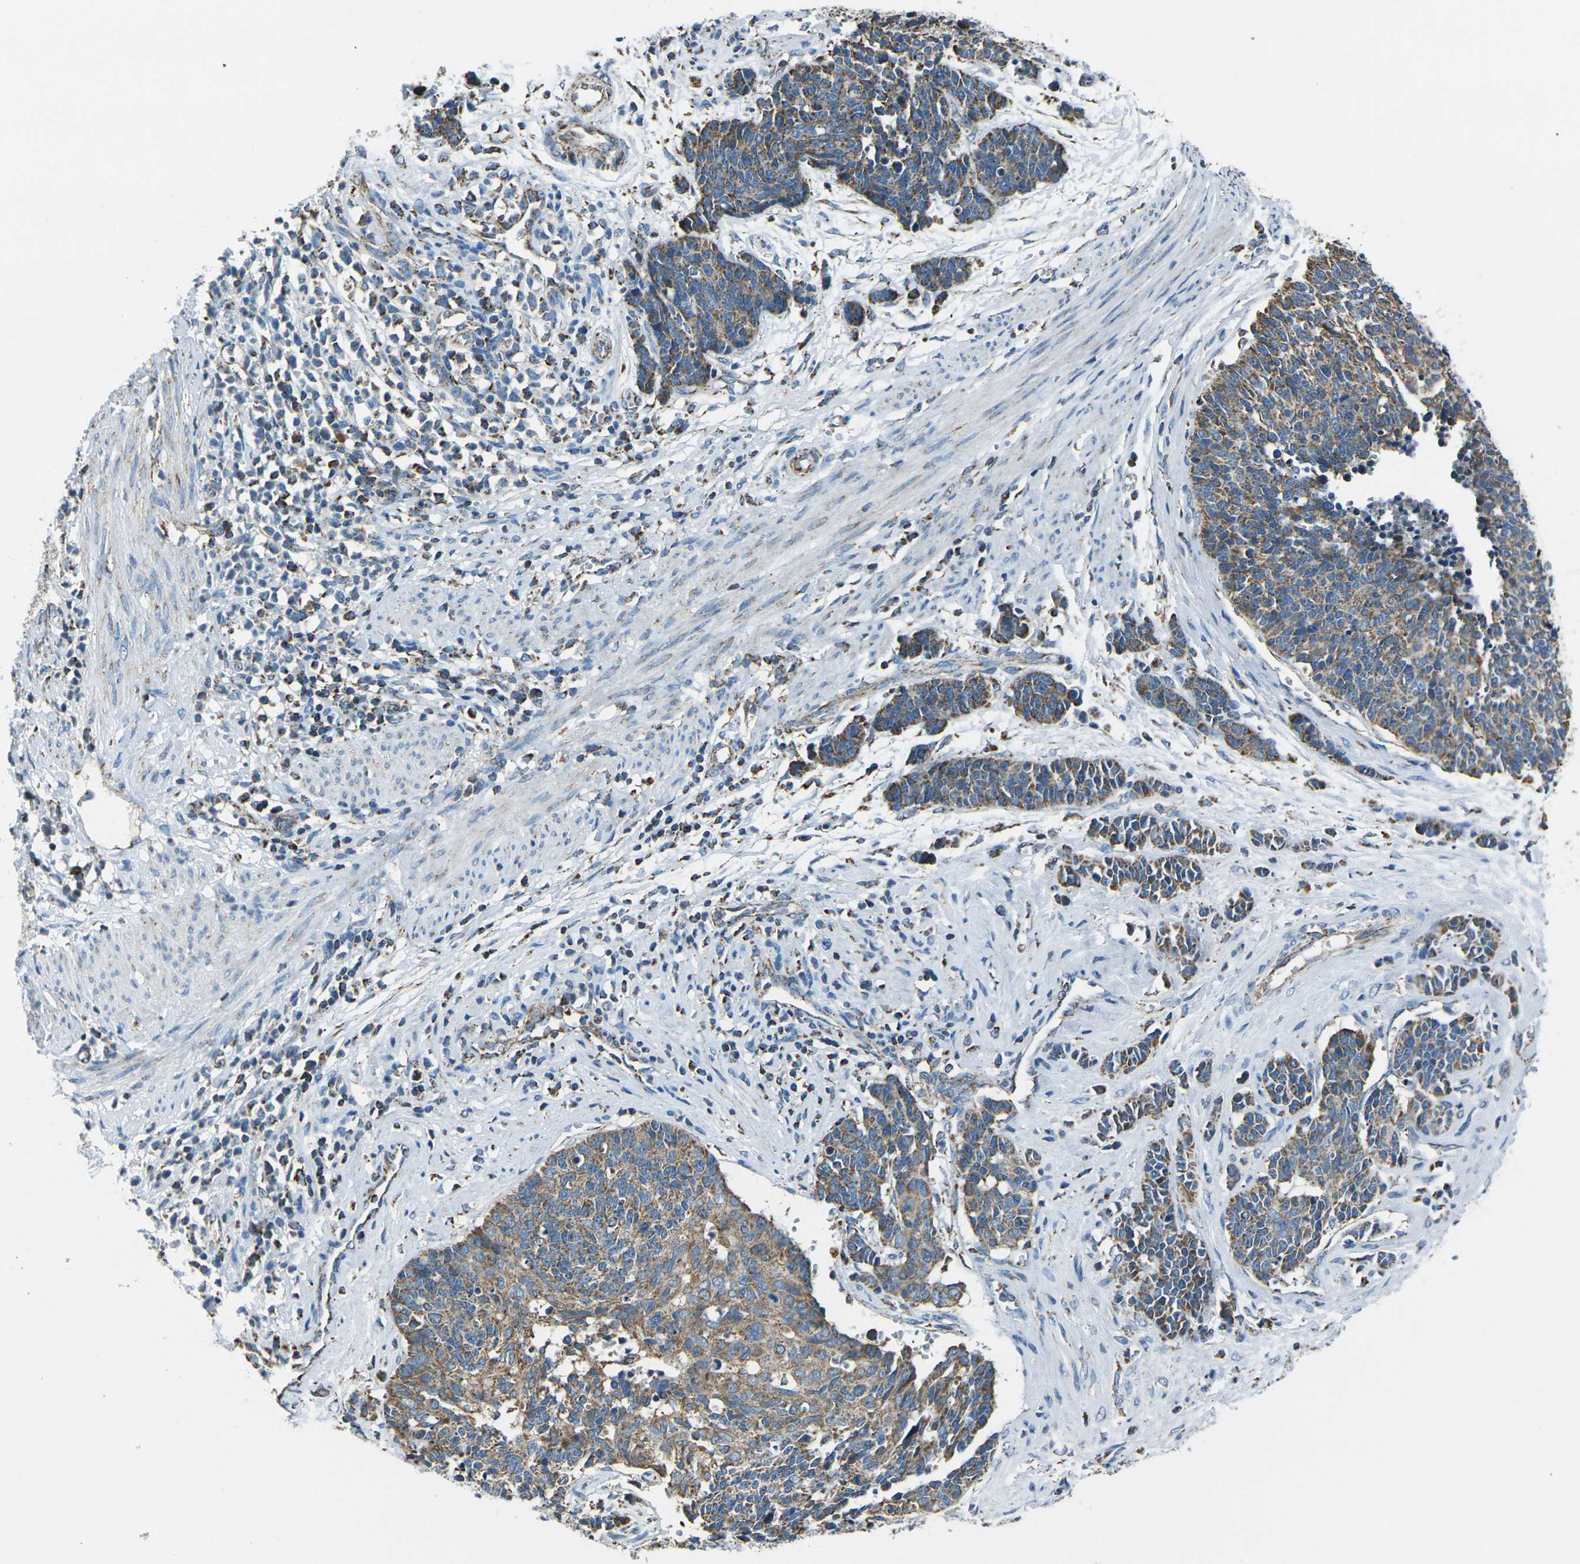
{"staining": {"intensity": "moderate", "quantity": ">75%", "location": "cytoplasmic/membranous"}, "tissue": "cervical cancer", "cell_type": "Tumor cells", "image_type": "cancer", "snomed": [{"axis": "morphology", "description": "Squamous cell carcinoma, NOS"}, {"axis": "topography", "description": "Cervix"}], "caption": "This is a photomicrograph of IHC staining of cervical cancer, which shows moderate positivity in the cytoplasmic/membranous of tumor cells.", "gene": "IRF3", "patient": {"sex": "female", "age": 35}}